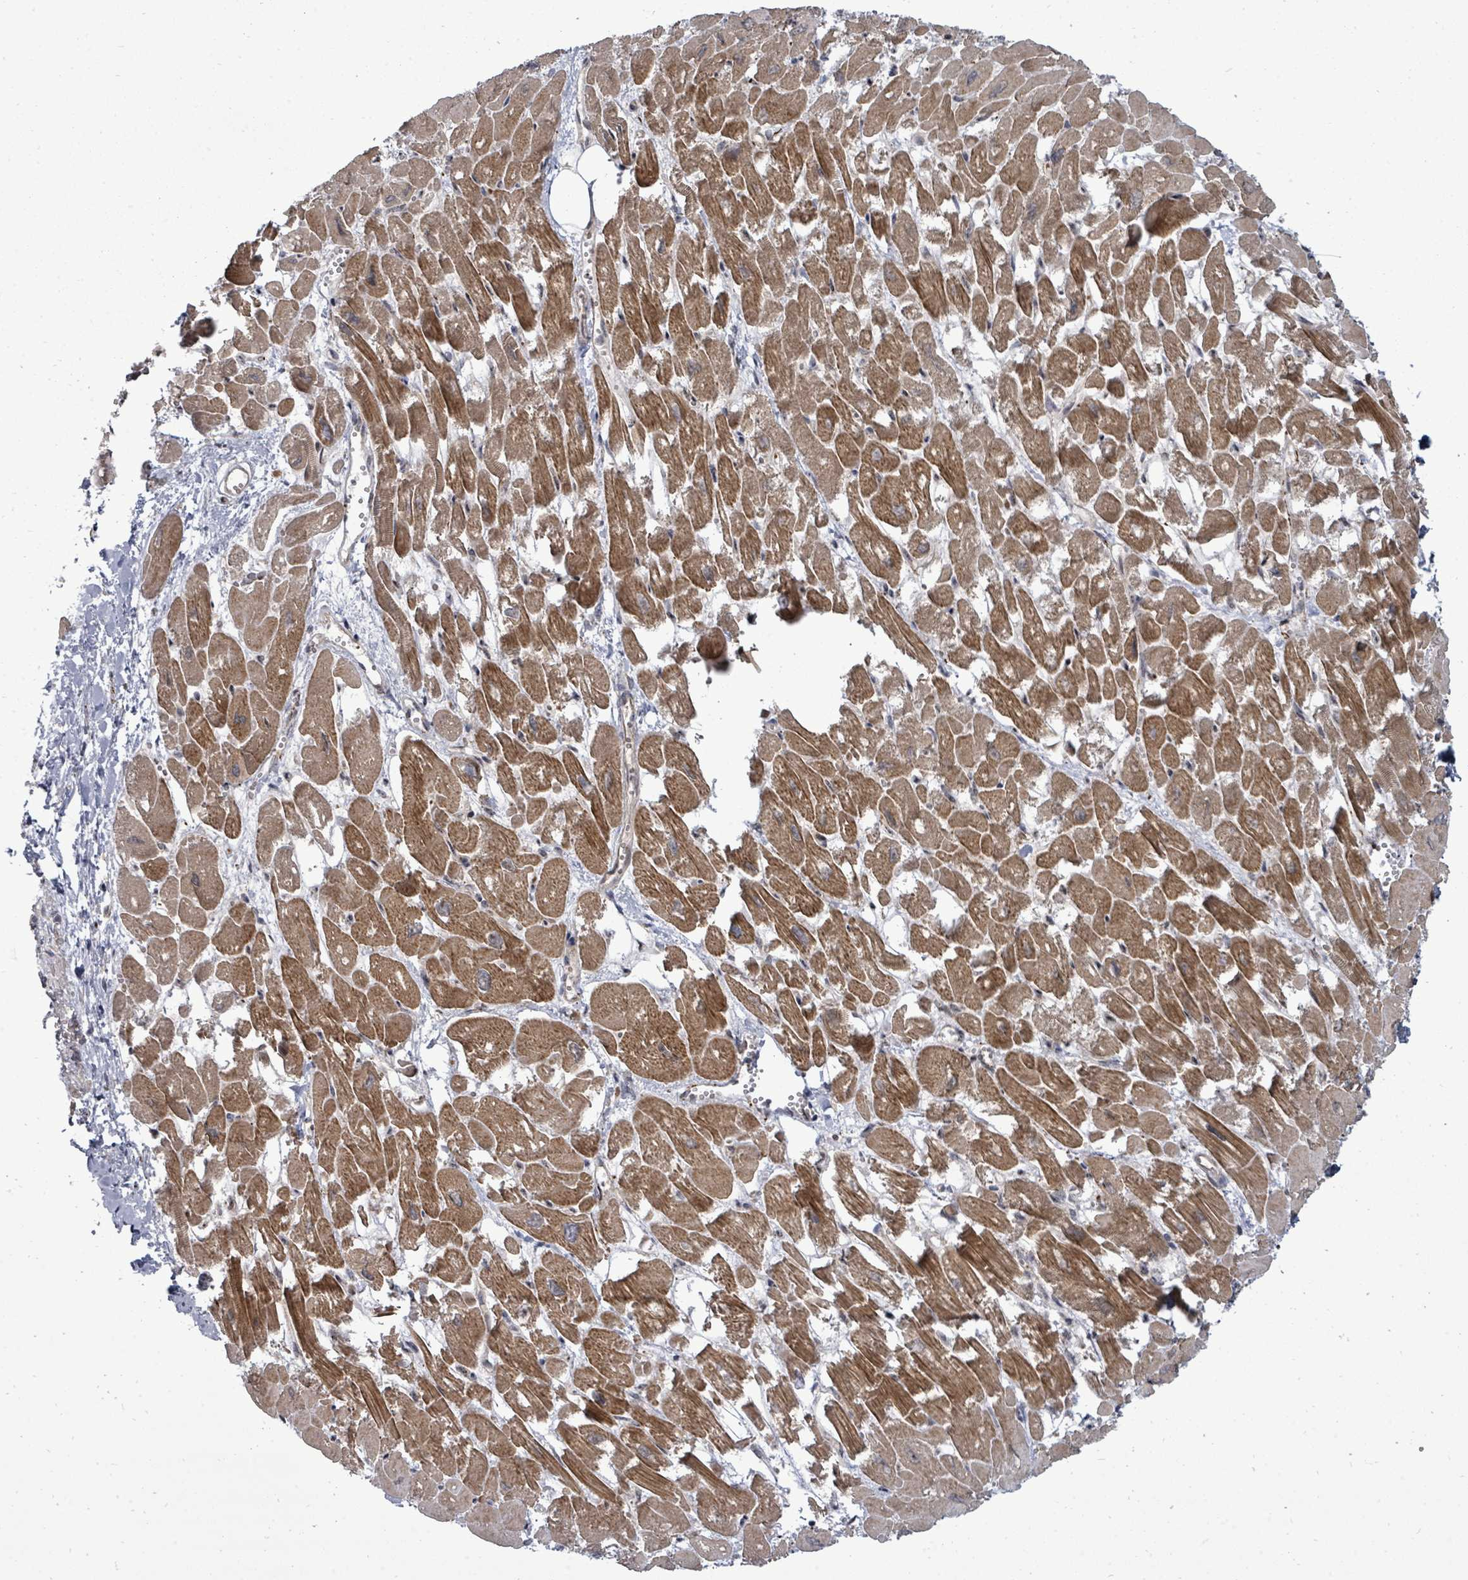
{"staining": {"intensity": "strong", "quantity": ">75%", "location": "cytoplasmic/membranous"}, "tissue": "heart muscle", "cell_type": "Cardiomyocytes", "image_type": "normal", "snomed": [{"axis": "morphology", "description": "Normal tissue, NOS"}, {"axis": "topography", "description": "Heart"}], "caption": "Immunohistochemistry (DAB (3,3'-diaminobenzidine)) staining of normal human heart muscle reveals strong cytoplasmic/membranous protein positivity in about >75% of cardiomyocytes. (DAB (3,3'-diaminobenzidine) = brown stain, brightfield microscopy at high magnification).", "gene": "EIF3CL", "patient": {"sex": "male", "age": 54}}